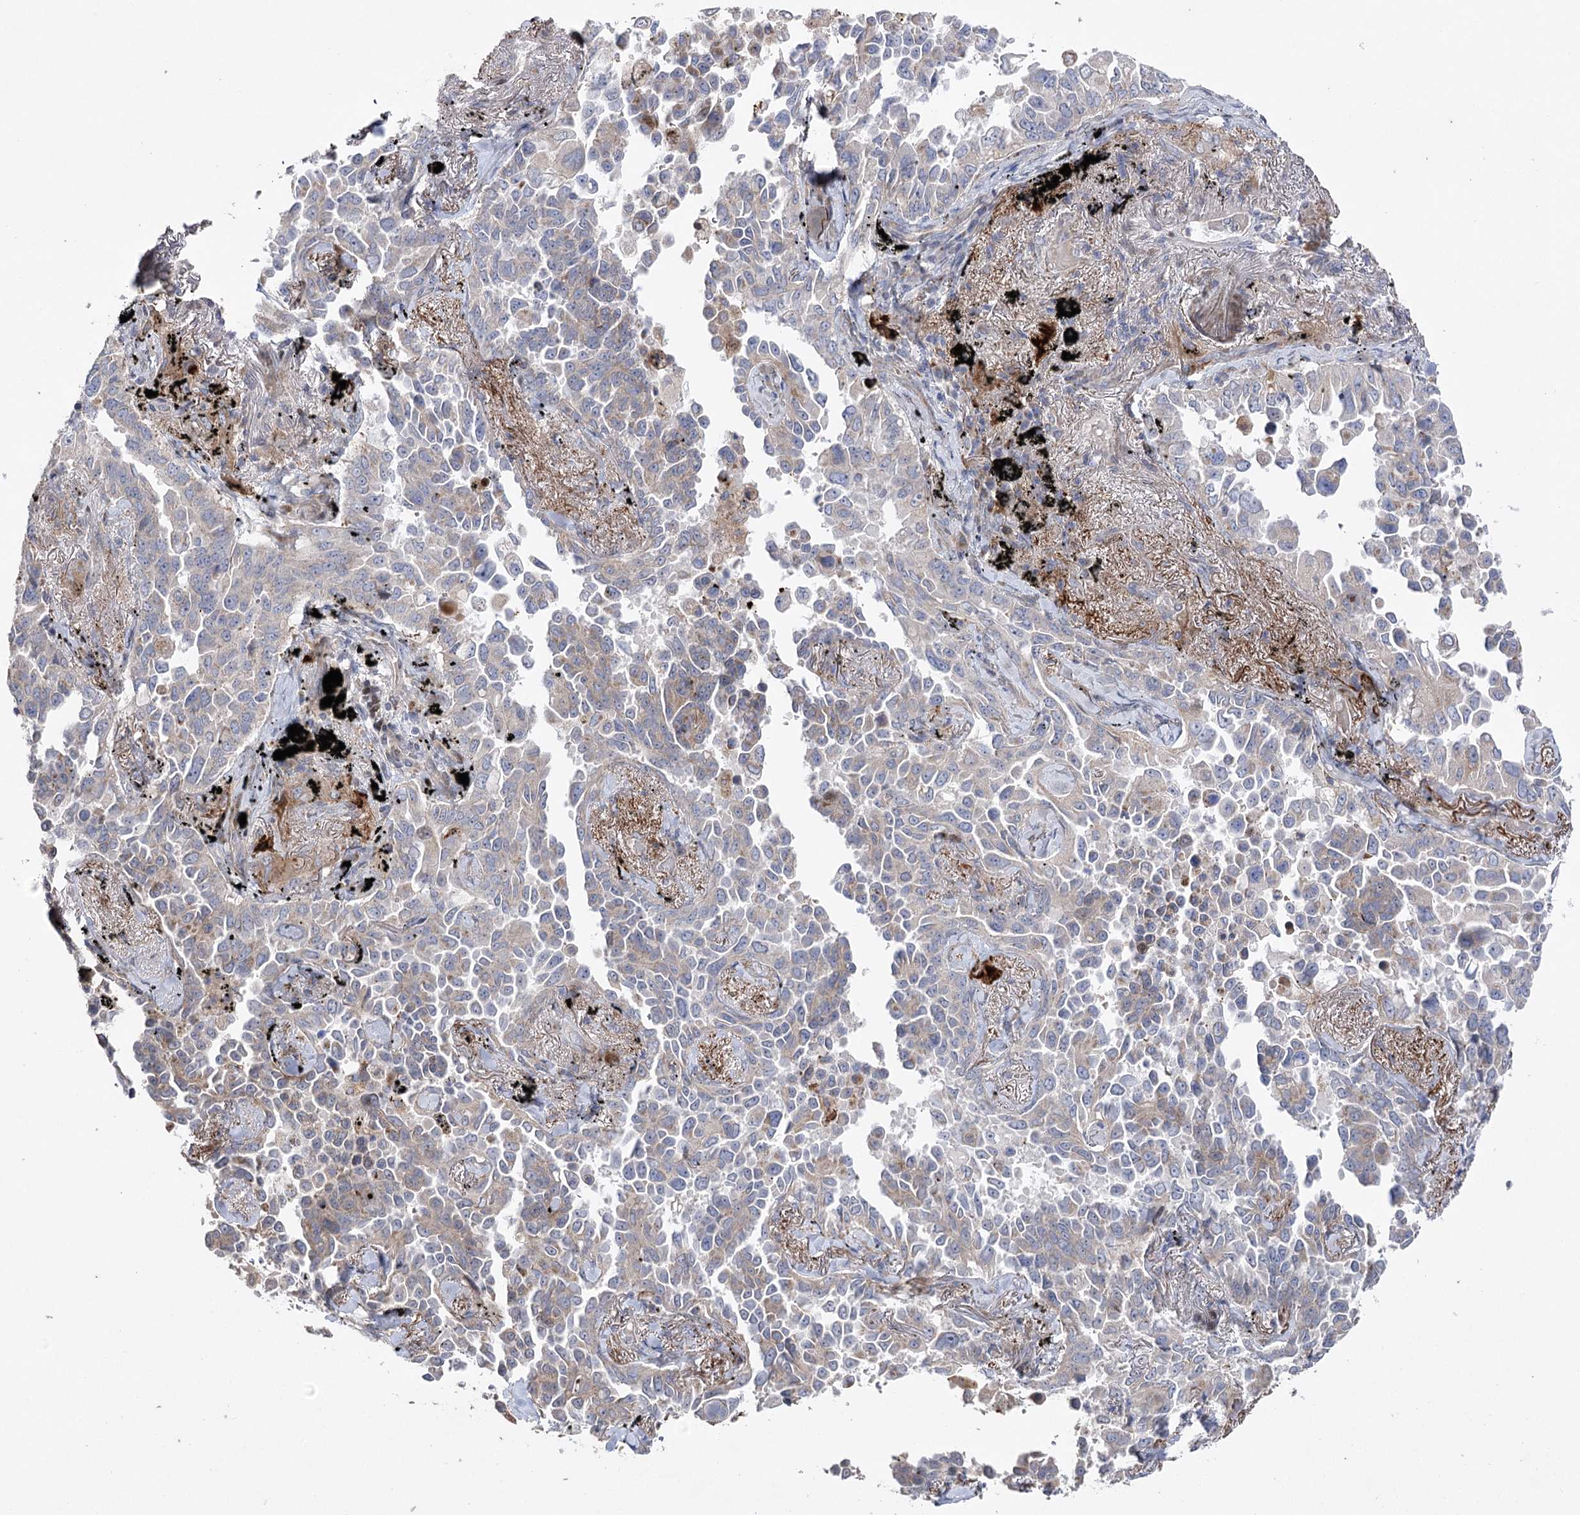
{"staining": {"intensity": "weak", "quantity": "25%-75%", "location": "cytoplasmic/membranous"}, "tissue": "lung cancer", "cell_type": "Tumor cells", "image_type": "cancer", "snomed": [{"axis": "morphology", "description": "Adenocarcinoma, NOS"}, {"axis": "topography", "description": "Lung"}], "caption": "This photomicrograph exhibits lung cancer (adenocarcinoma) stained with IHC to label a protein in brown. The cytoplasmic/membranous of tumor cells show weak positivity for the protein. Nuclei are counter-stained blue.", "gene": "OBSL1", "patient": {"sex": "female", "age": 67}}